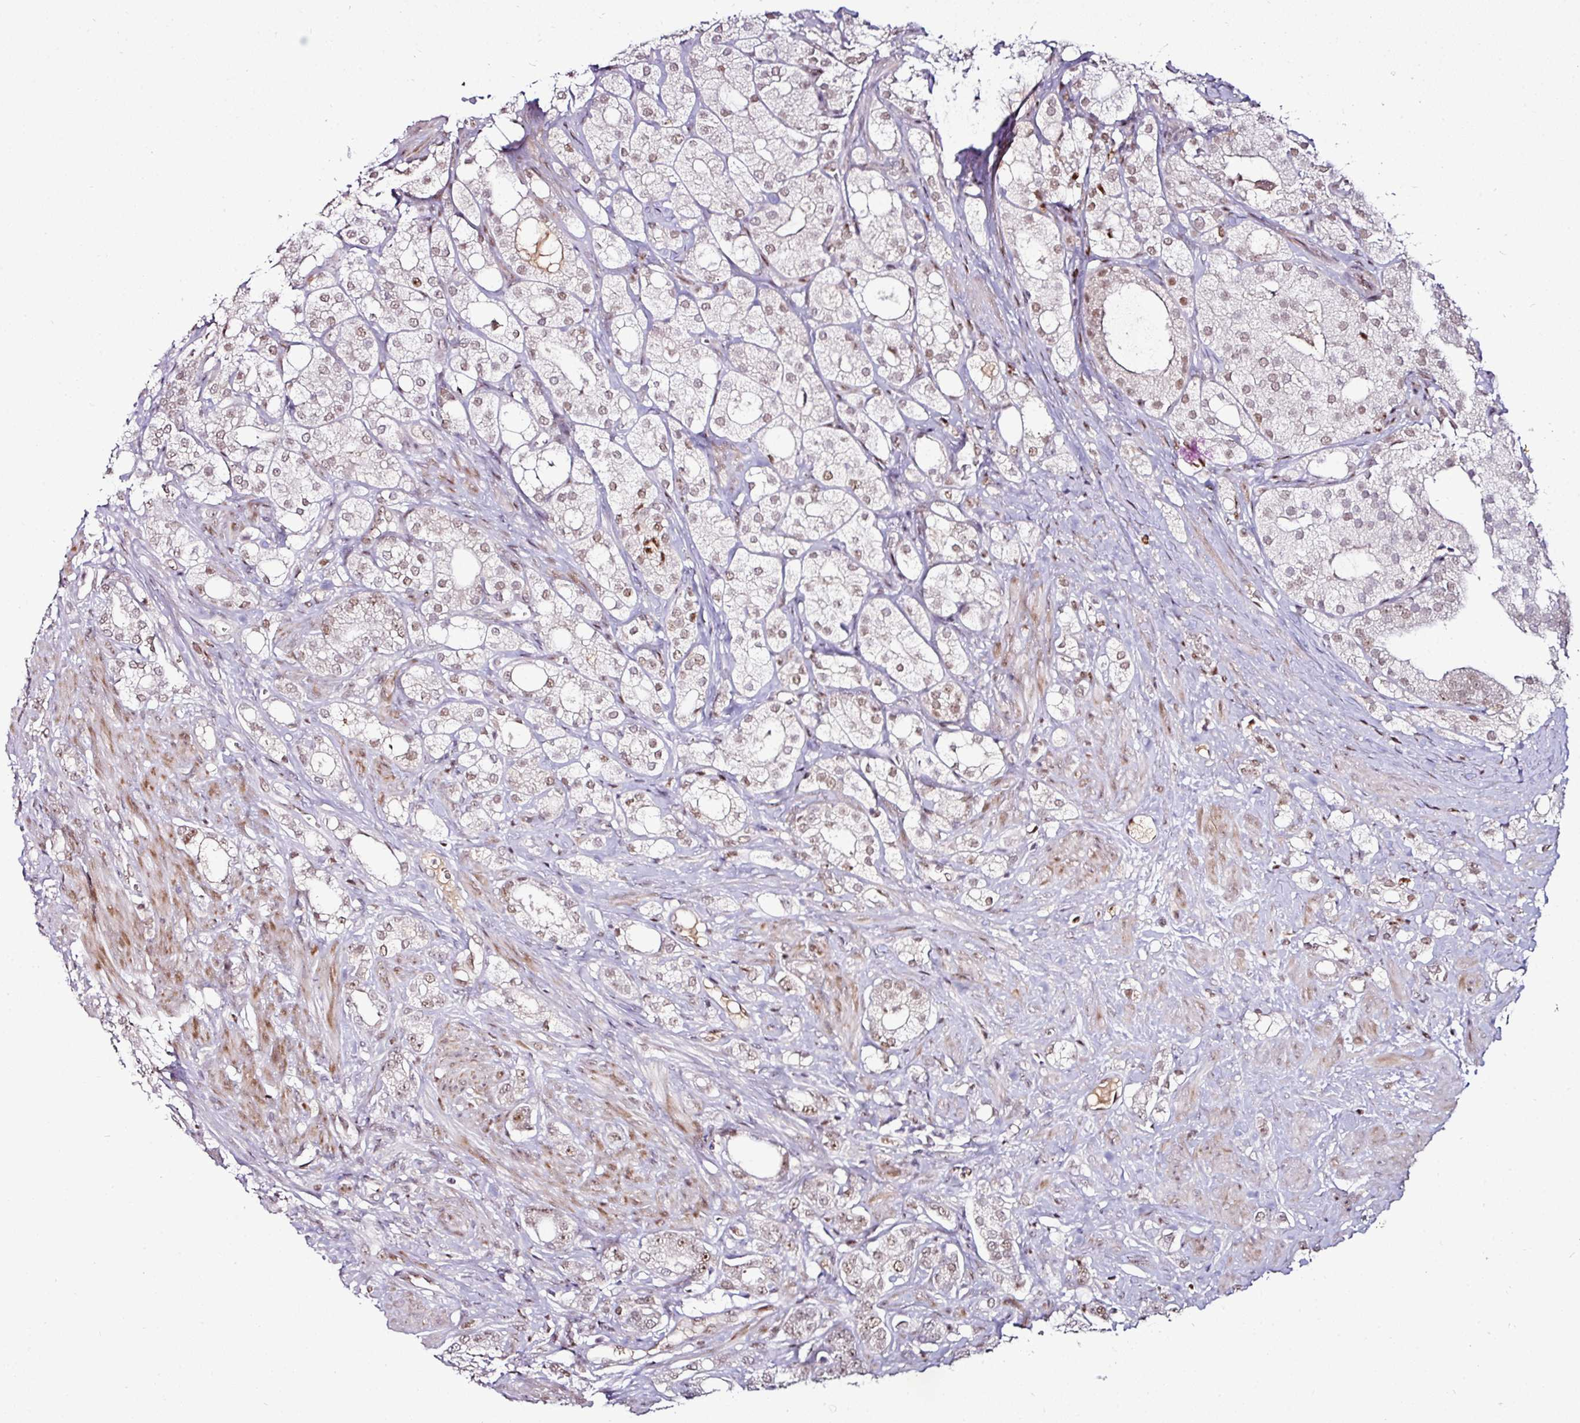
{"staining": {"intensity": "weak", "quantity": ">75%", "location": "nuclear"}, "tissue": "prostate cancer", "cell_type": "Tumor cells", "image_type": "cancer", "snomed": [{"axis": "morphology", "description": "Adenocarcinoma, High grade"}, {"axis": "topography", "description": "Prostate"}], "caption": "Prostate cancer (adenocarcinoma (high-grade)) stained with immunohistochemistry shows weak nuclear expression in approximately >75% of tumor cells.", "gene": "KLF16", "patient": {"sex": "male", "age": 50}}